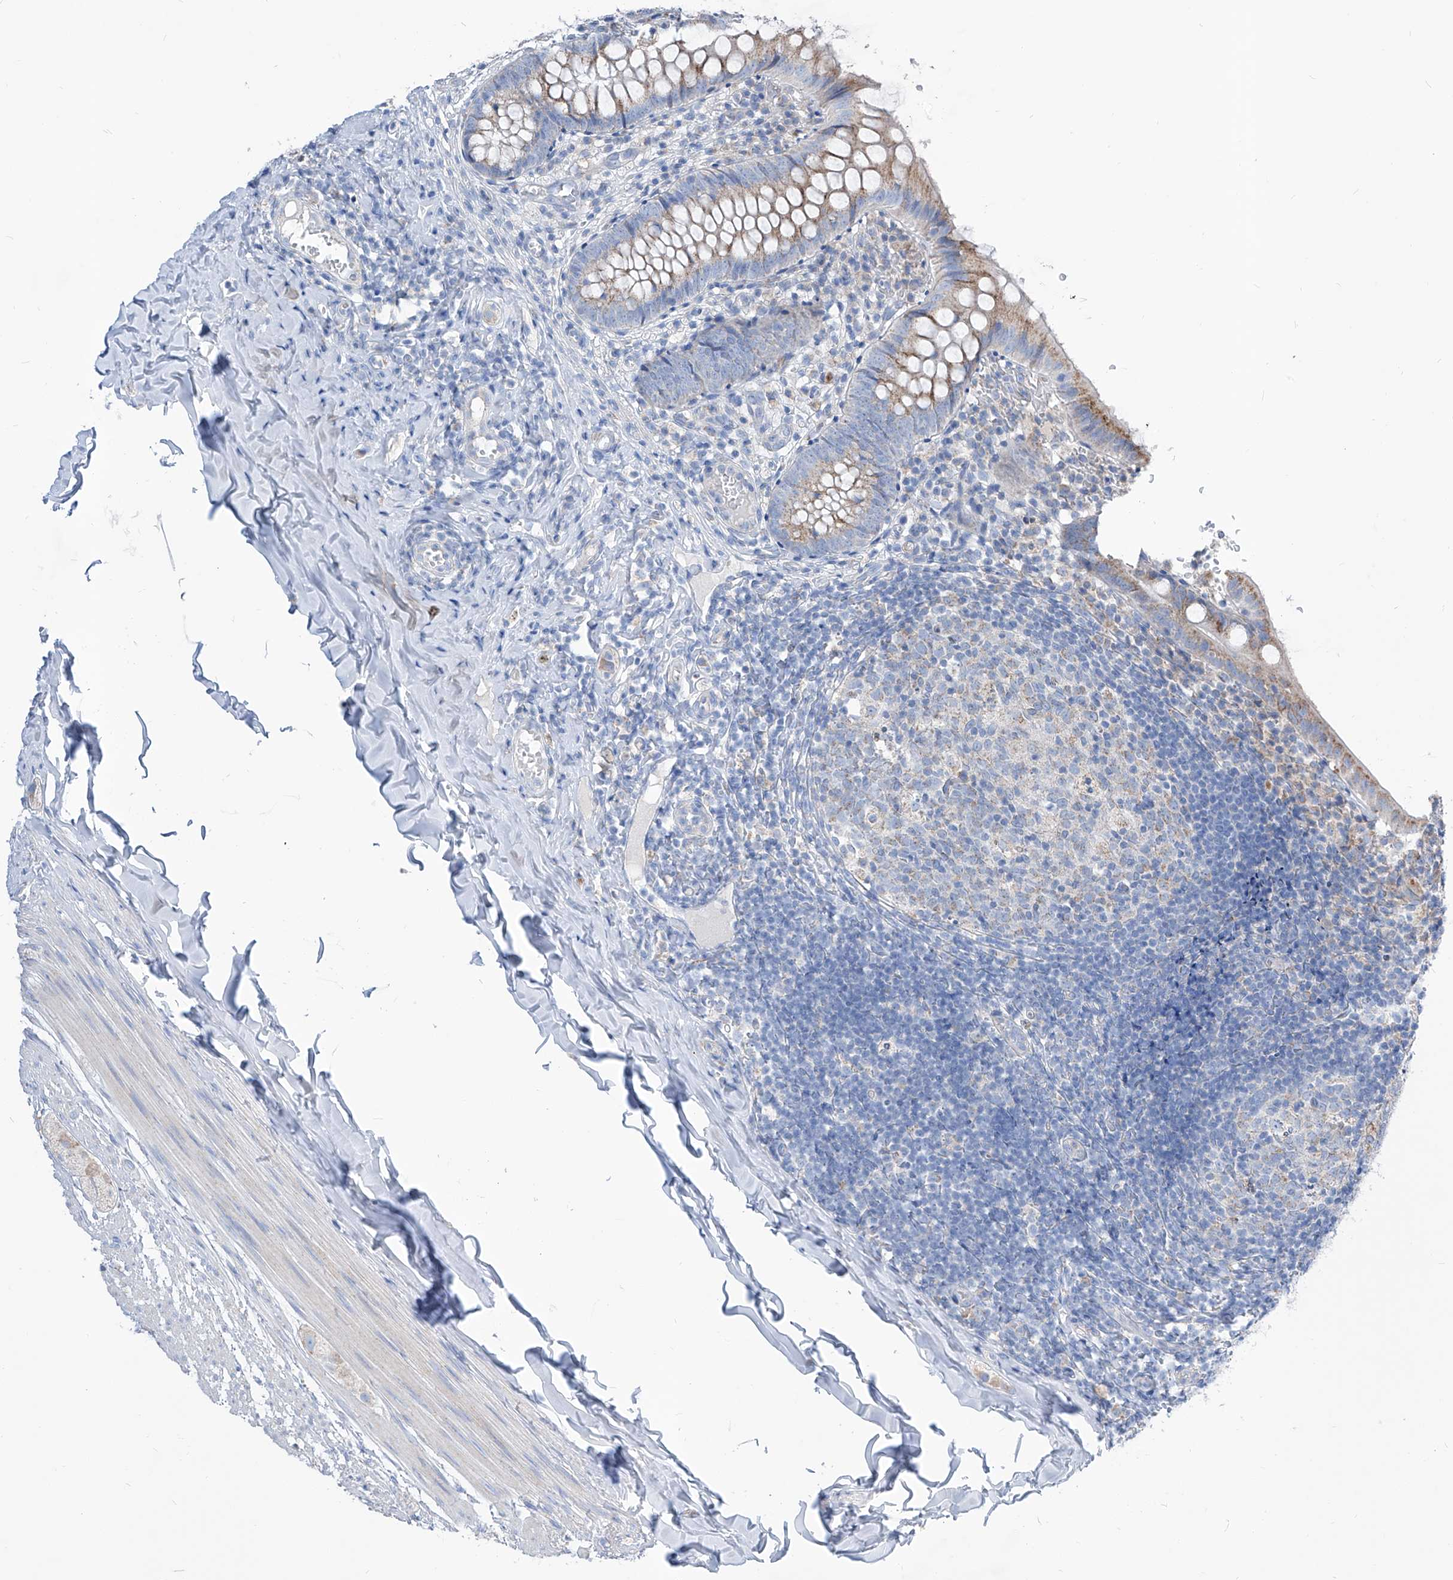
{"staining": {"intensity": "moderate", "quantity": "25%-75%", "location": "cytoplasmic/membranous"}, "tissue": "appendix", "cell_type": "Glandular cells", "image_type": "normal", "snomed": [{"axis": "morphology", "description": "Normal tissue, NOS"}, {"axis": "topography", "description": "Appendix"}], "caption": "Brown immunohistochemical staining in benign appendix demonstrates moderate cytoplasmic/membranous staining in about 25%-75% of glandular cells.", "gene": "AGPS", "patient": {"sex": "male", "age": 8}}